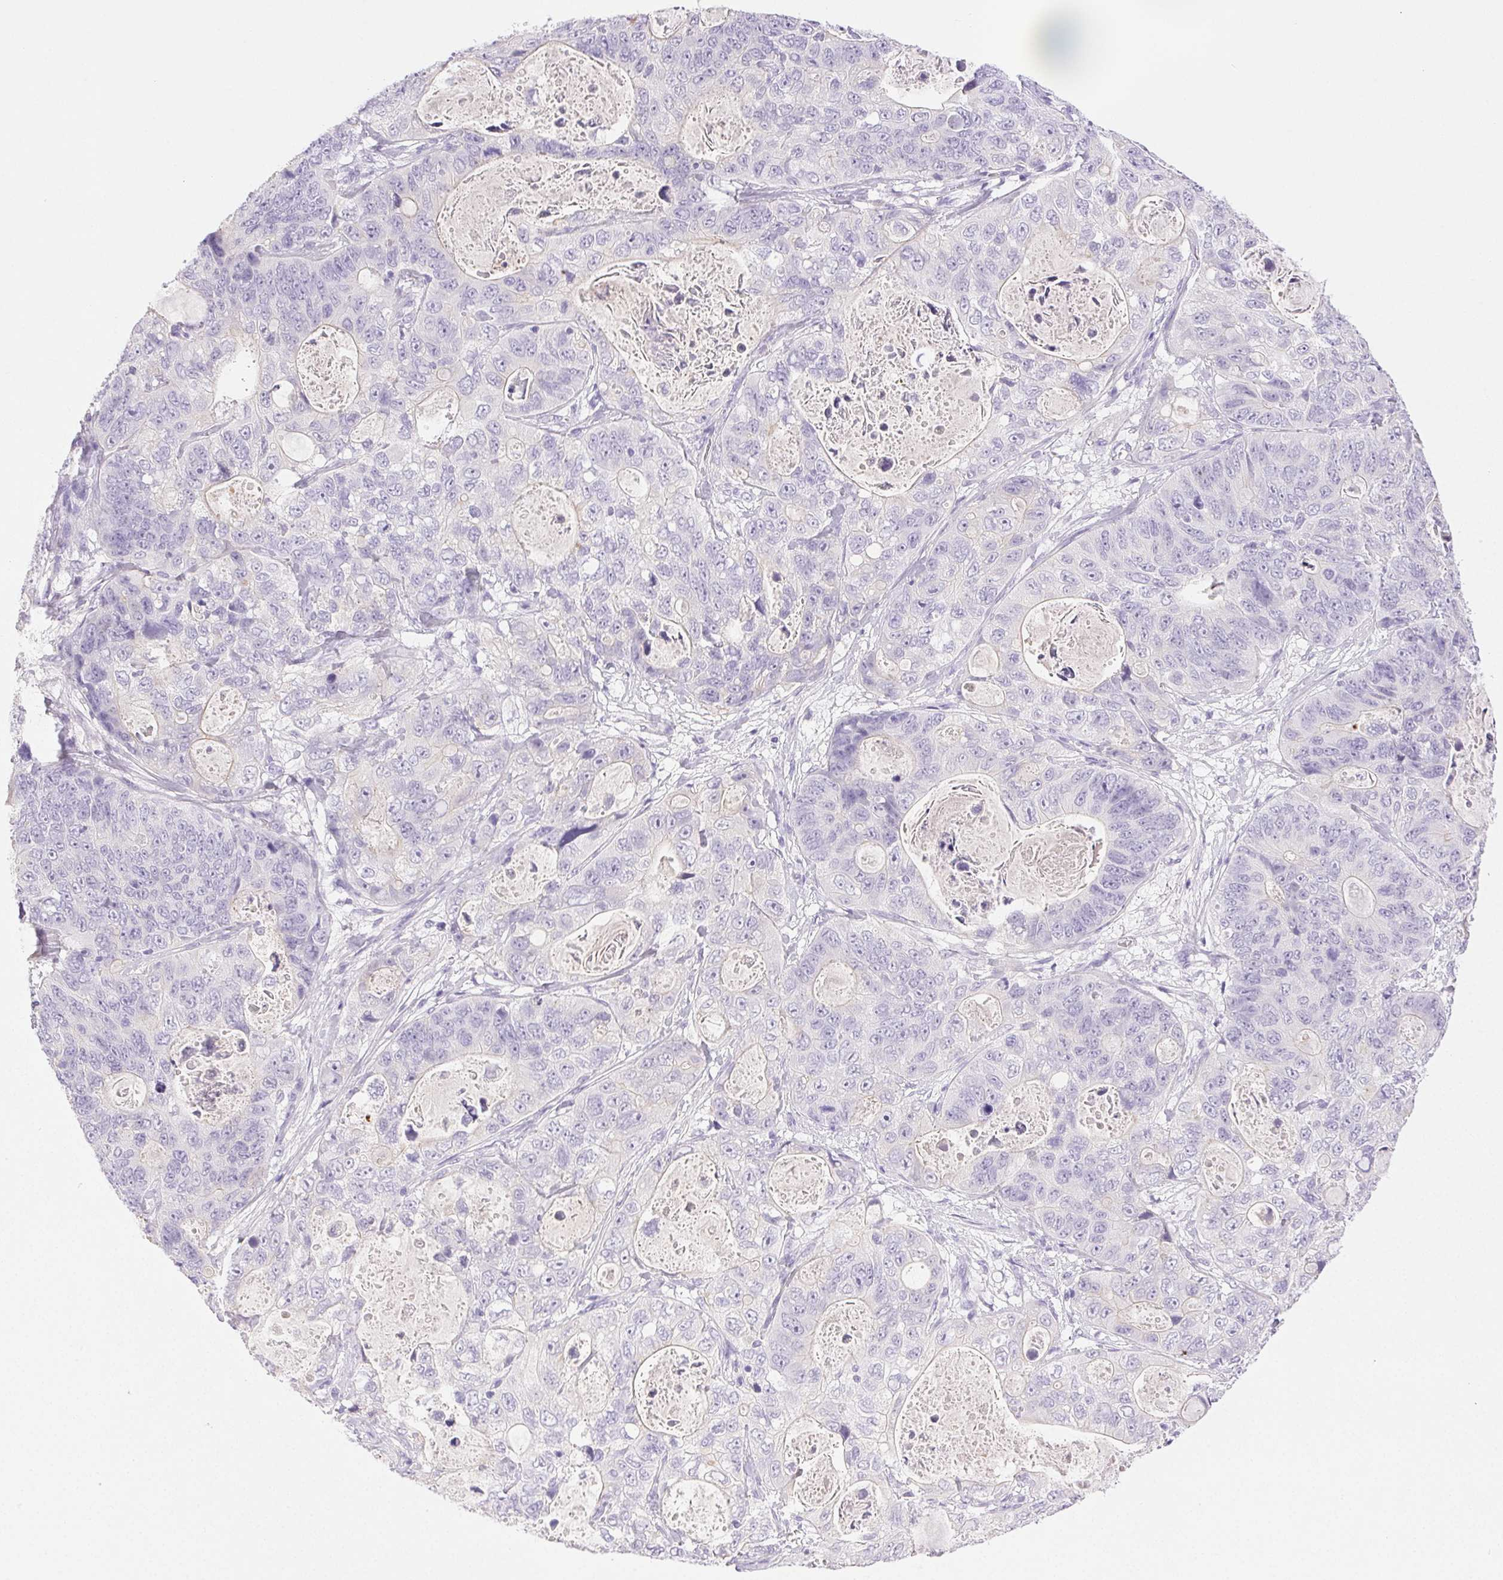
{"staining": {"intensity": "negative", "quantity": "none", "location": "none"}, "tissue": "stomach cancer", "cell_type": "Tumor cells", "image_type": "cancer", "snomed": [{"axis": "morphology", "description": "Normal tissue, NOS"}, {"axis": "morphology", "description": "Adenocarcinoma, NOS"}, {"axis": "topography", "description": "Stomach"}], "caption": "The immunohistochemistry histopathology image has no significant staining in tumor cells of adenocarcinoma (stomach) tissue.", "gene": "EMX2", "patient": {"sex": "female", "age": 89}}